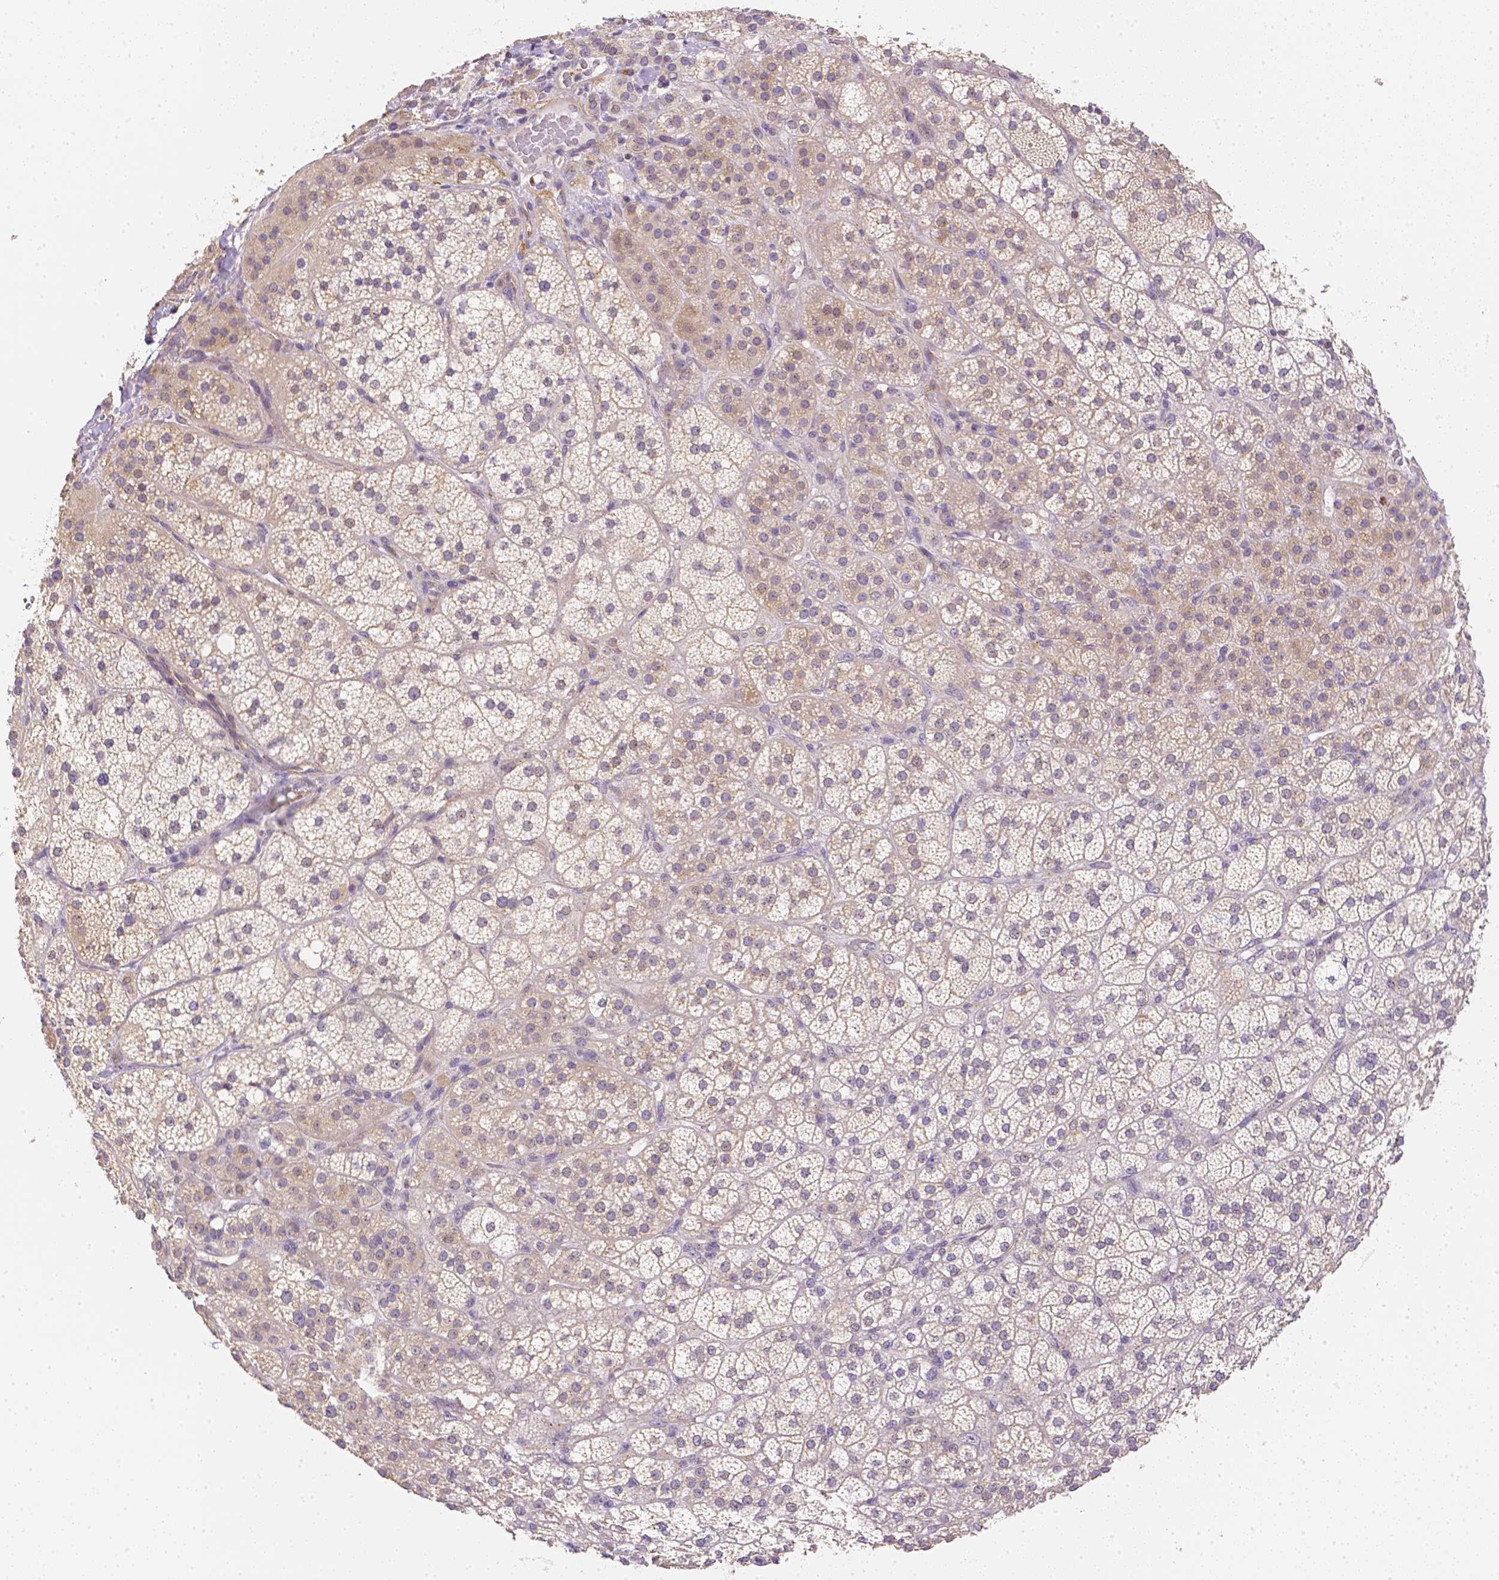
{"staining": {"intensity": "weak", "quantity": "25%-75%", "location": "cytoplasmic/membranous"}, "tissue": "adrenal gland", "cell_type": "Glandular cells", "image_type": "normal", "snomed": [{"axis": "morphology", "description": "Normal tissue, NOS"}, {"axis": "topography", "description": "Adrenal gland"}], "caption": "Weak cytoplasmic/membranous protein positivity is seen in about 25%-75% of glandular cells in adrenal gland.", "gene": "C10orf67", "patient": {"sex": "female", "age": 60}}